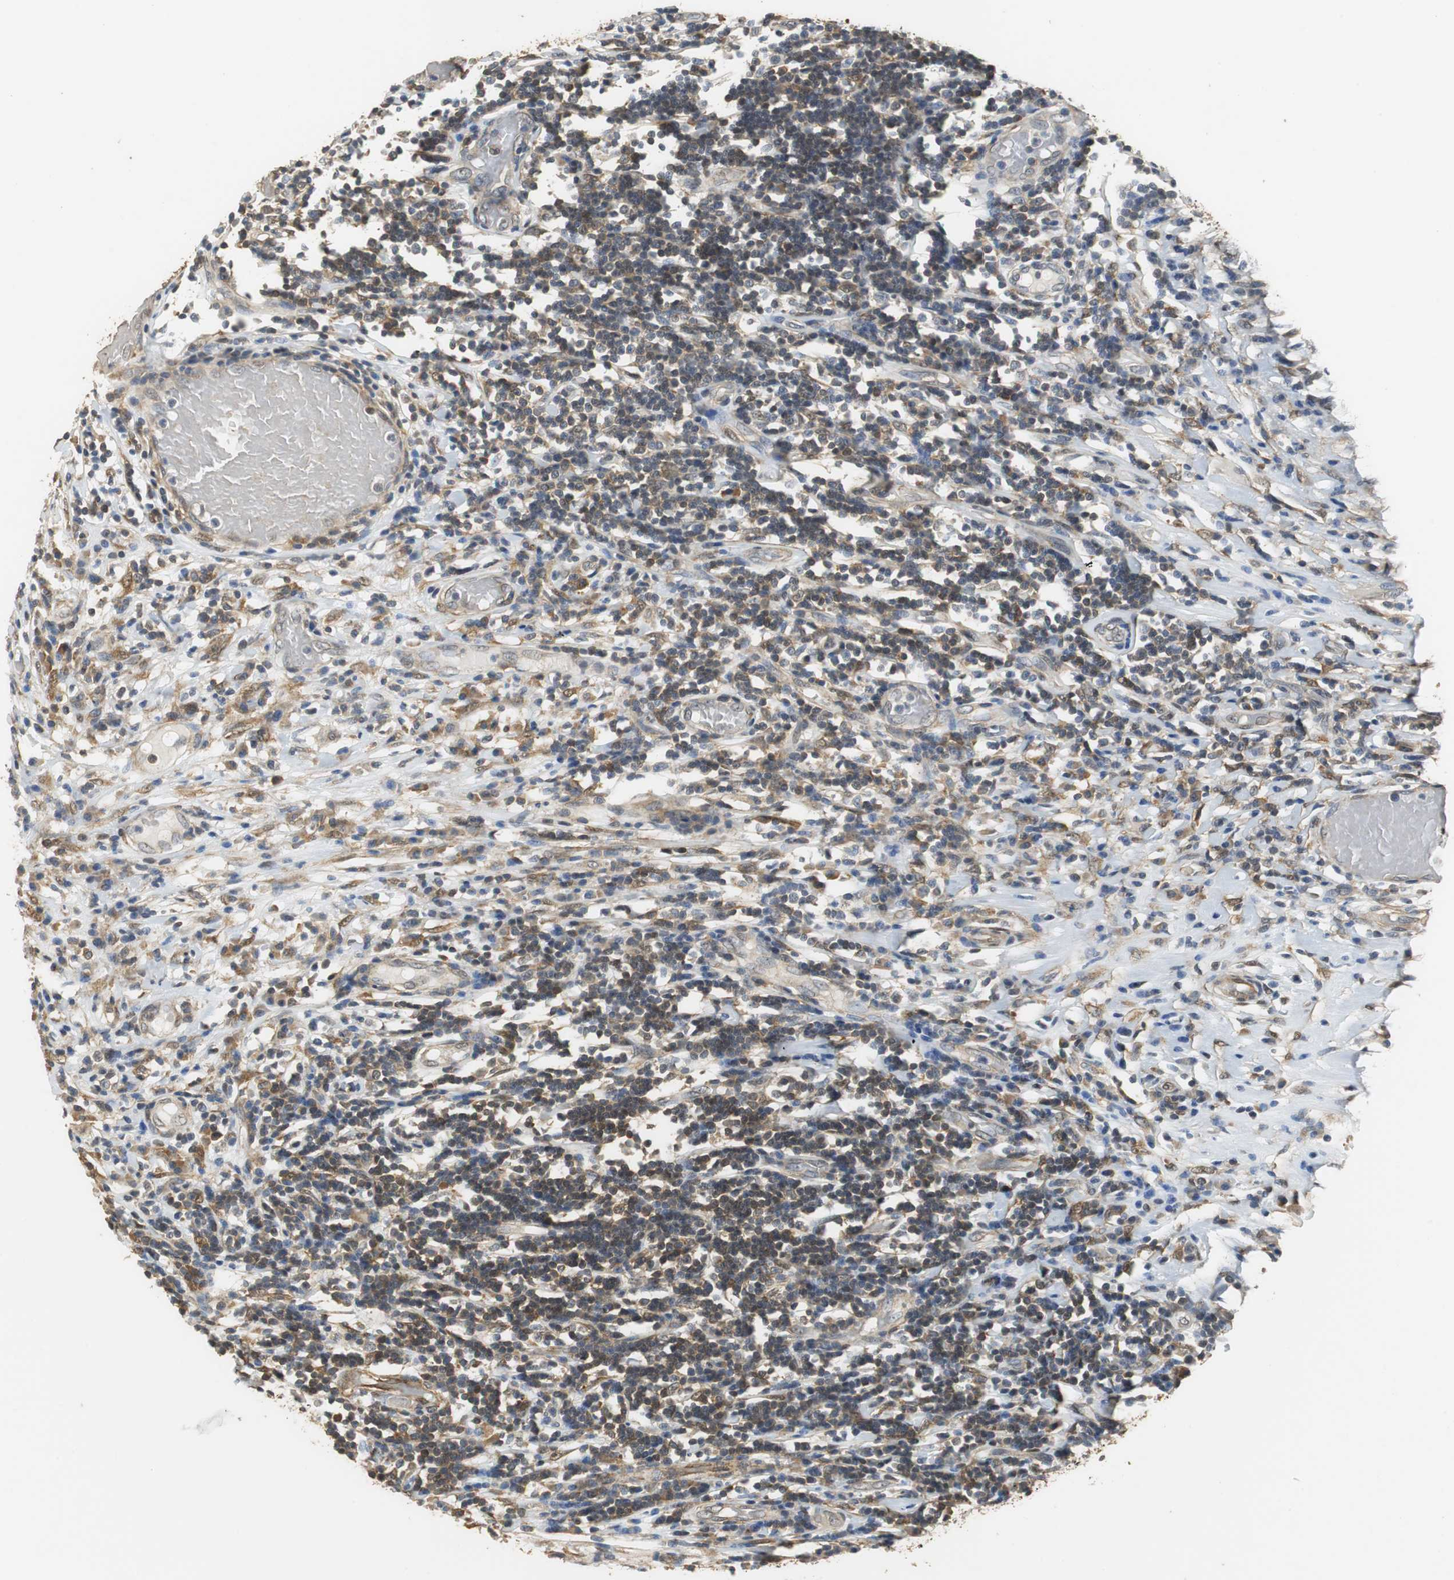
{"staining": {"intensity": "moderate", "quantity": ">75%", "location": "cytoplasmic/membranous,nuclear"}, "tissue": "melanoma", "cell_type": "Tumor cells", "image_type": "cancer", "snomed": [{"axis": "morphology", "description": "Malignant melanoma, Metastatic site"}, {"axis": "topography", "description": "Lymph node"}], "caption": "A brown stain labels moderate cytoplasmic/membranous and nuclear positivity of a protein in human melanoma tumor cells. Nuclei are stained in blue.", "gene": "UBQLN2", "patient": {"sex": "male", "age": 61}}